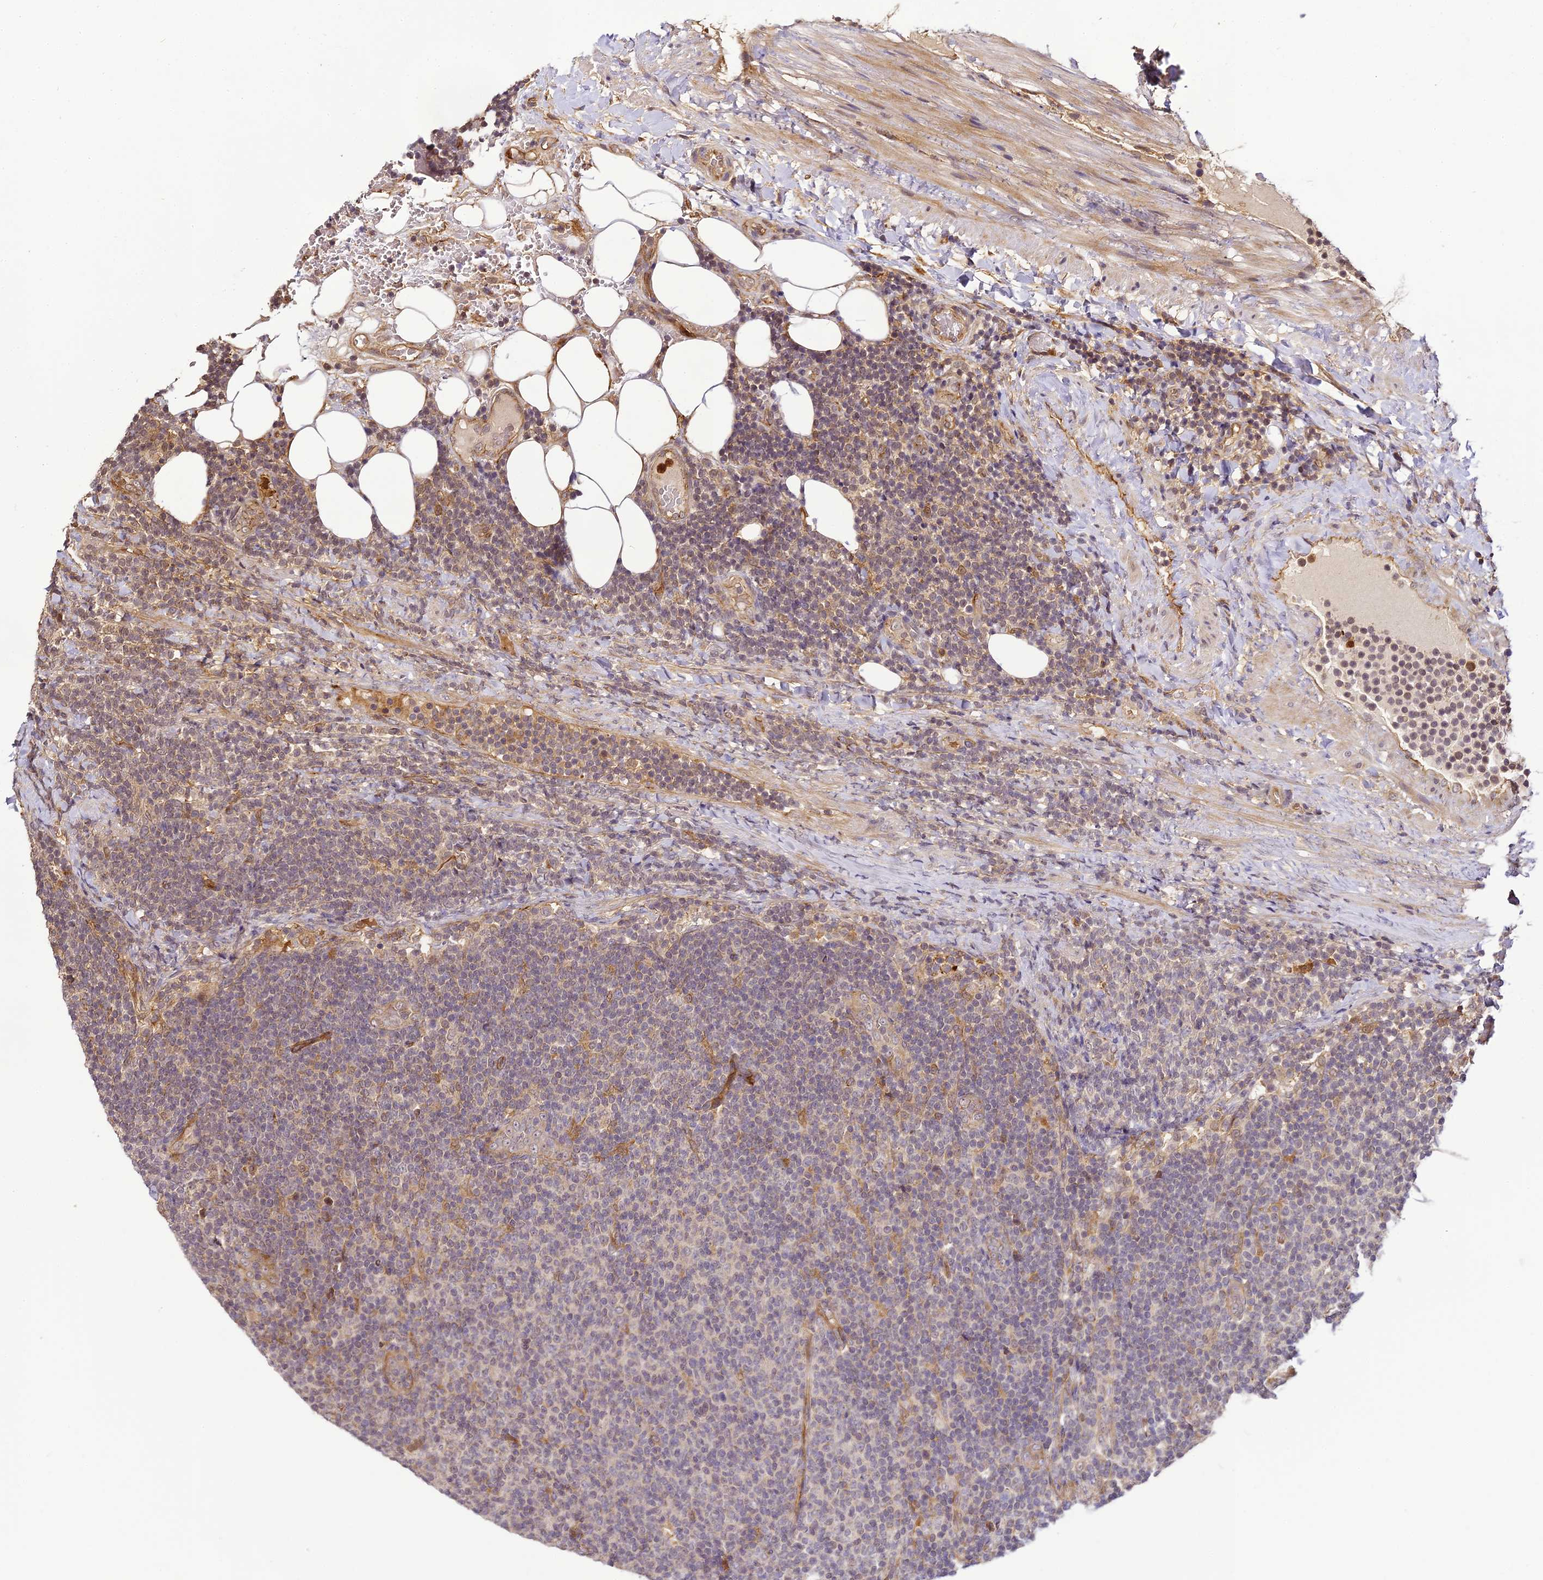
{"staining": {"intensity": "negative", "quantity": "none", "location": "none"}, "tissue": "lymphoma", "cell_type": "Tumor cells", "image_type": "cancer", "snomed": [{"axis": "morphology", "description": "Malignant lymphoma, non-Hodgkin's type, Low grade"}, {"axis": "topography", "description": "Lymph node"}], "caption": "Immunohistochemistry photomicrograph of neoplastic tissue: human malignant lymphoma, non-Hodgkin's type (low-grade) stained with DAB (3,3'-diaminobenzidine) shows no significant protein expression in tumor cells.", "gene": "BCDIN3D", "patient": {"sex": "male", "age": 66}}